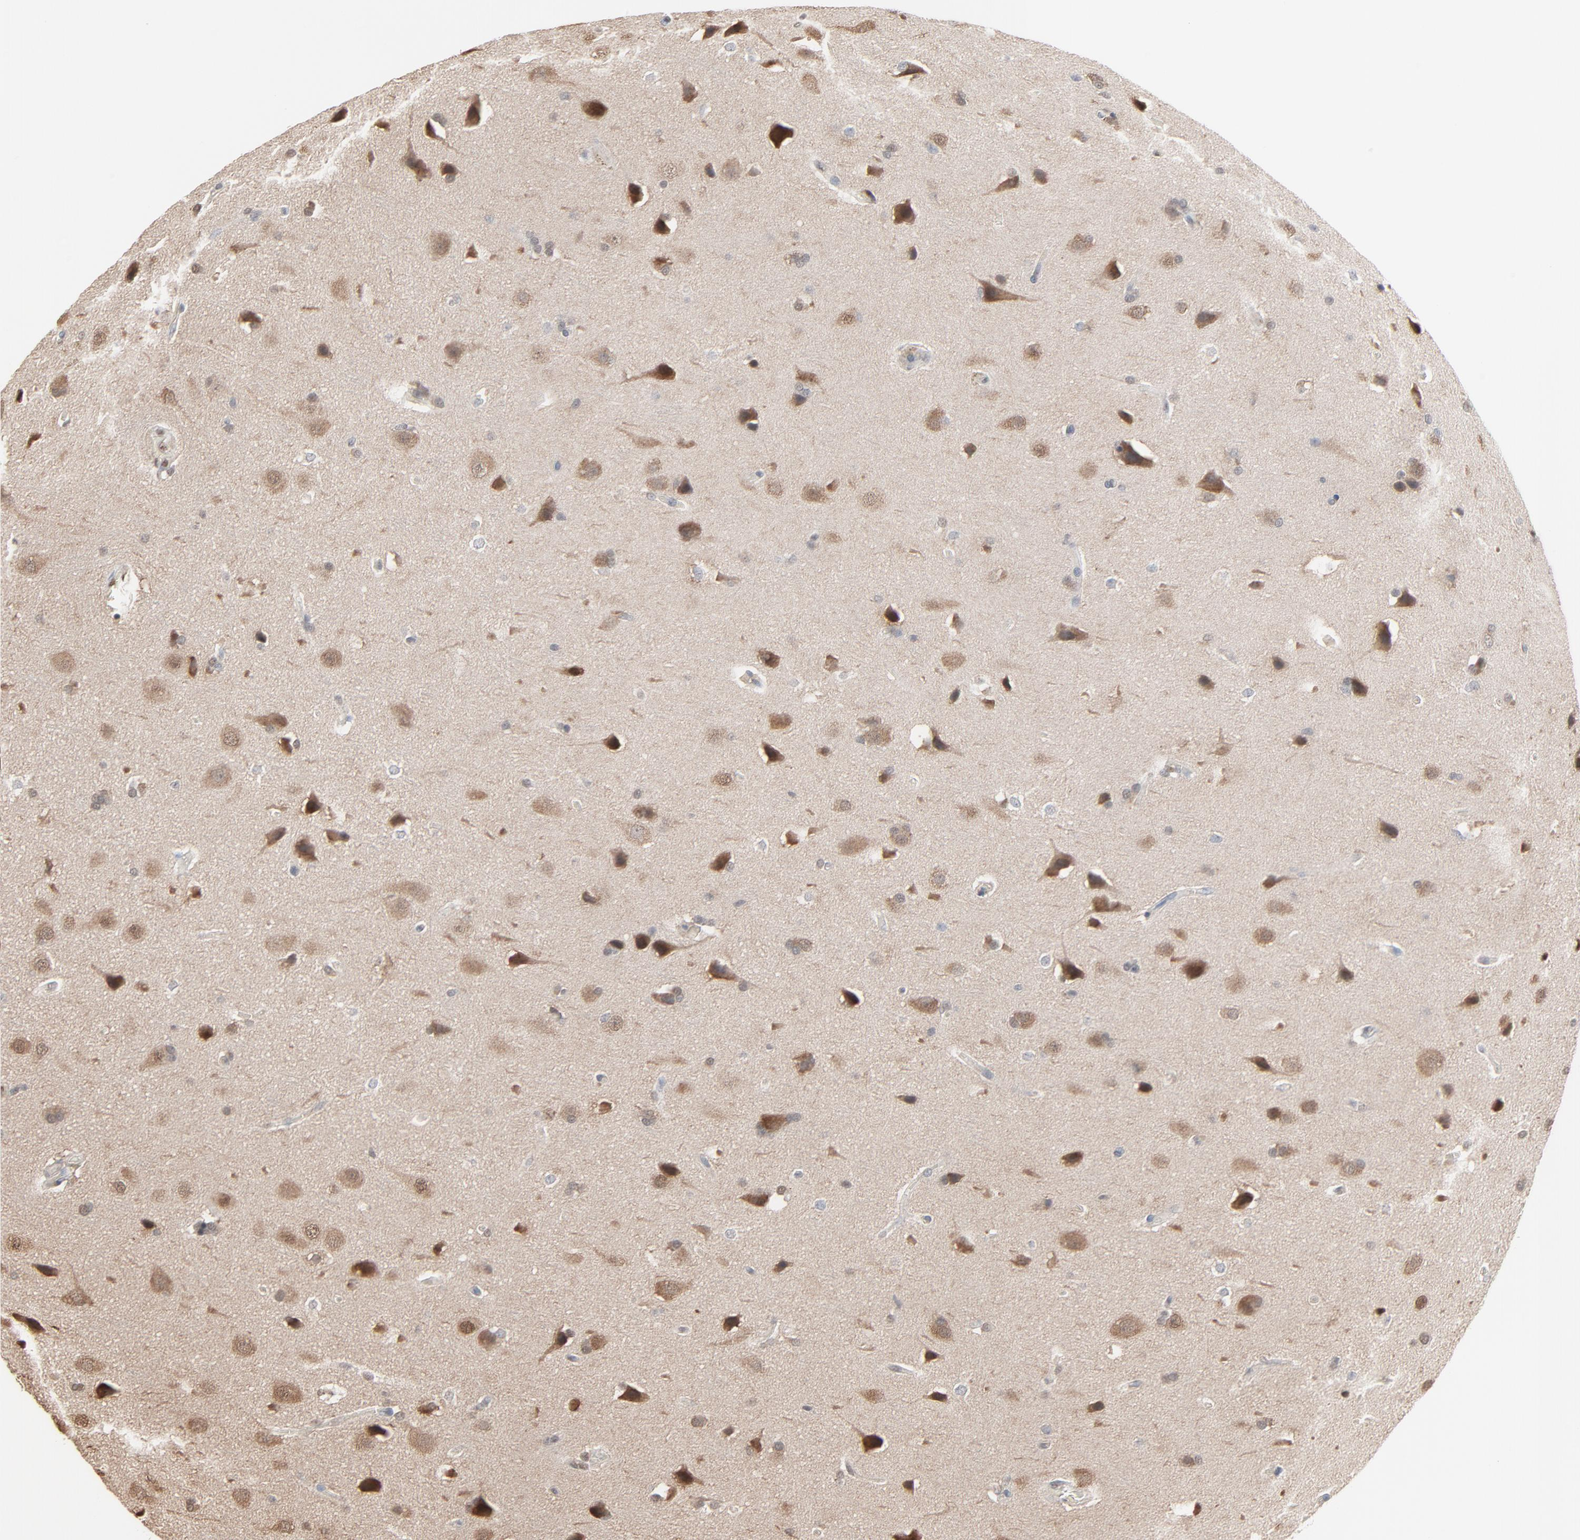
{"staining": {"intensity": "strong", "quantity": "25%-75%", "location": "cytoplasmic/membranous,nuclear"}, "tissue": "glioma", "cell_type": "Tumor cells", "image_type": "cancer", "snomed": [{"axis": "morphology", "description": "Glioma, malignant, Low grade"}, {"axis": "topography", "description": "Cerebral cortex"}], "caption": "IHC of human glioma shows high levels of strong cytoplasmic/membranous and nuclear expression in approximately 25%-75% of tumor cells.", "gene": "CCT5", "patient": {"sex": "female", "age": 47}}